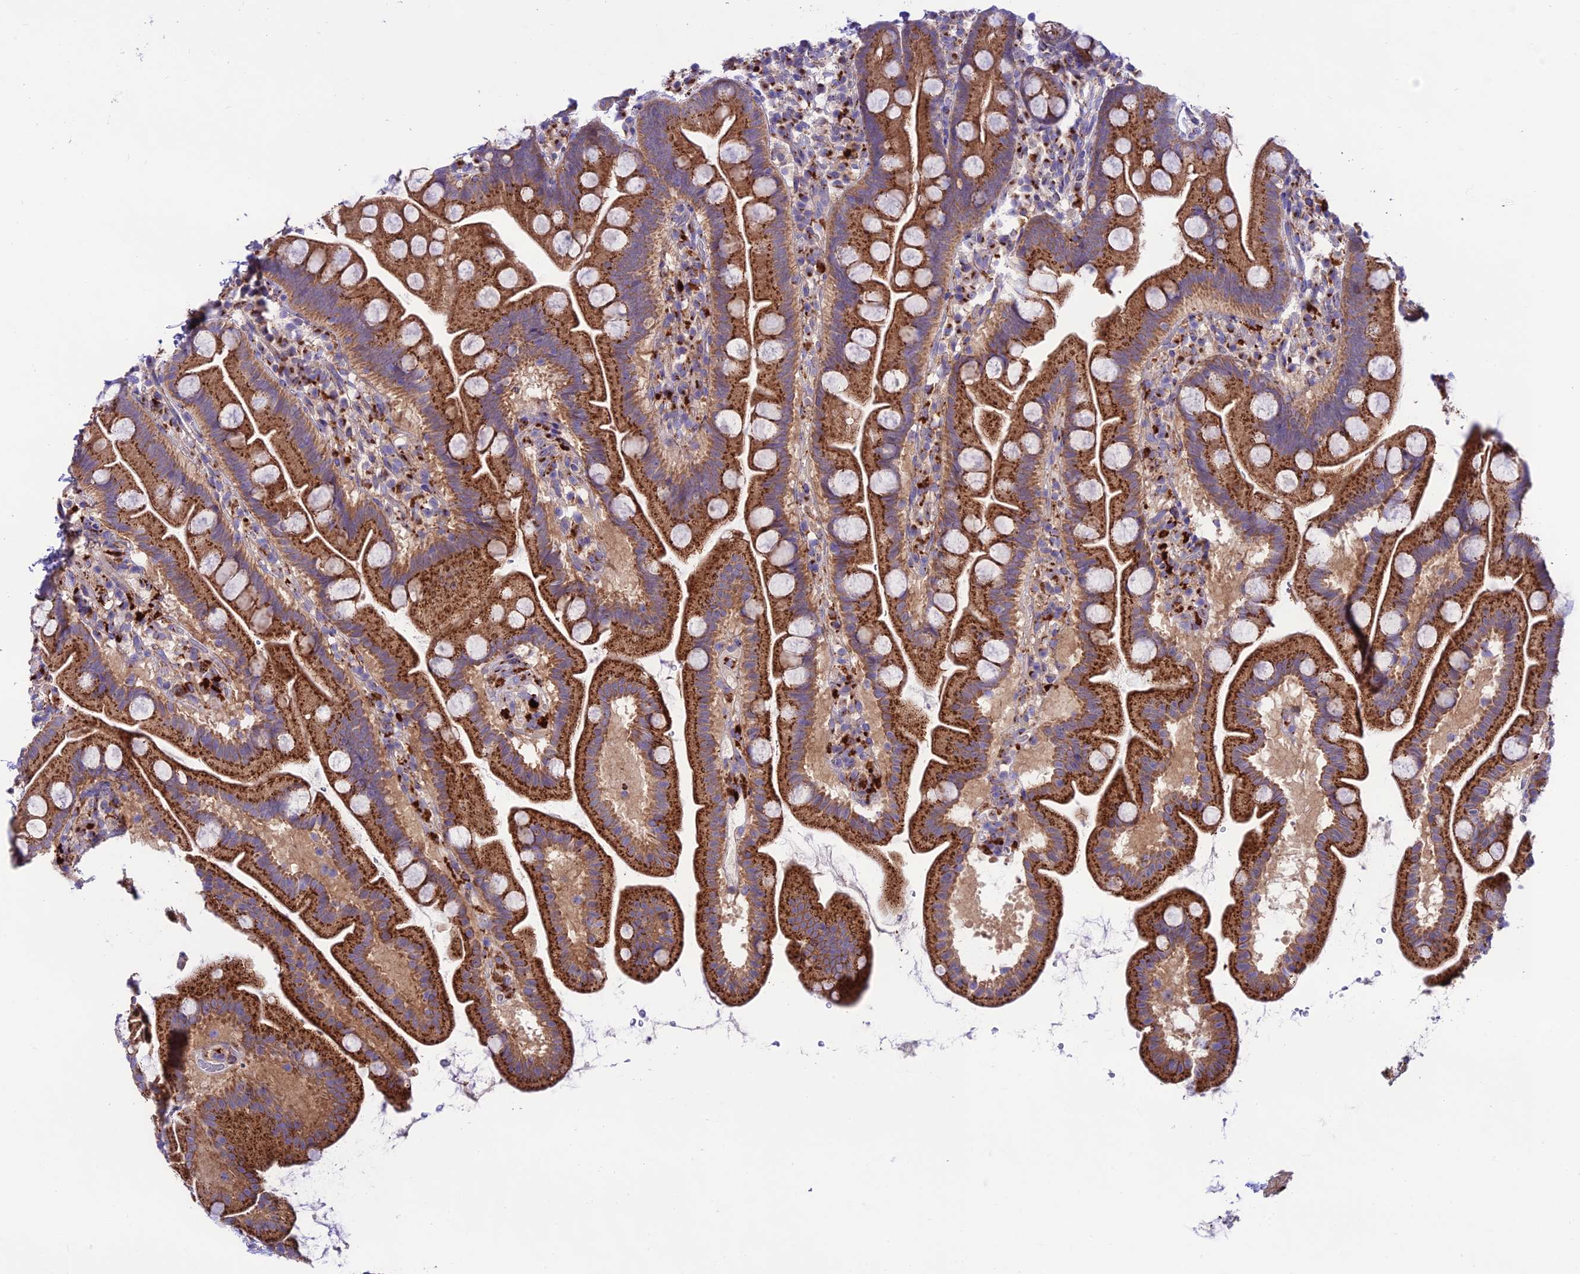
{"staining": {"intensity": "strong", "quantity": ">75%", "location": "cytoplasmic/membranous"}, "tissue": "small intestine", "cell_type": "Glandular cells", "image_type": "normal", "snomed": [{"axis": "morphology", "description": "Normal tissue, NOS"}, {"axis": "topography", "description": "Small intestine"}], "caption": "This is a histology image of IHC staining of benign small intestine, which shows strong staining in the cytoplasmic/membranous of glandular cells.", "gene": "LACTB2", "patient": {"sex": "female", "age": 68}}